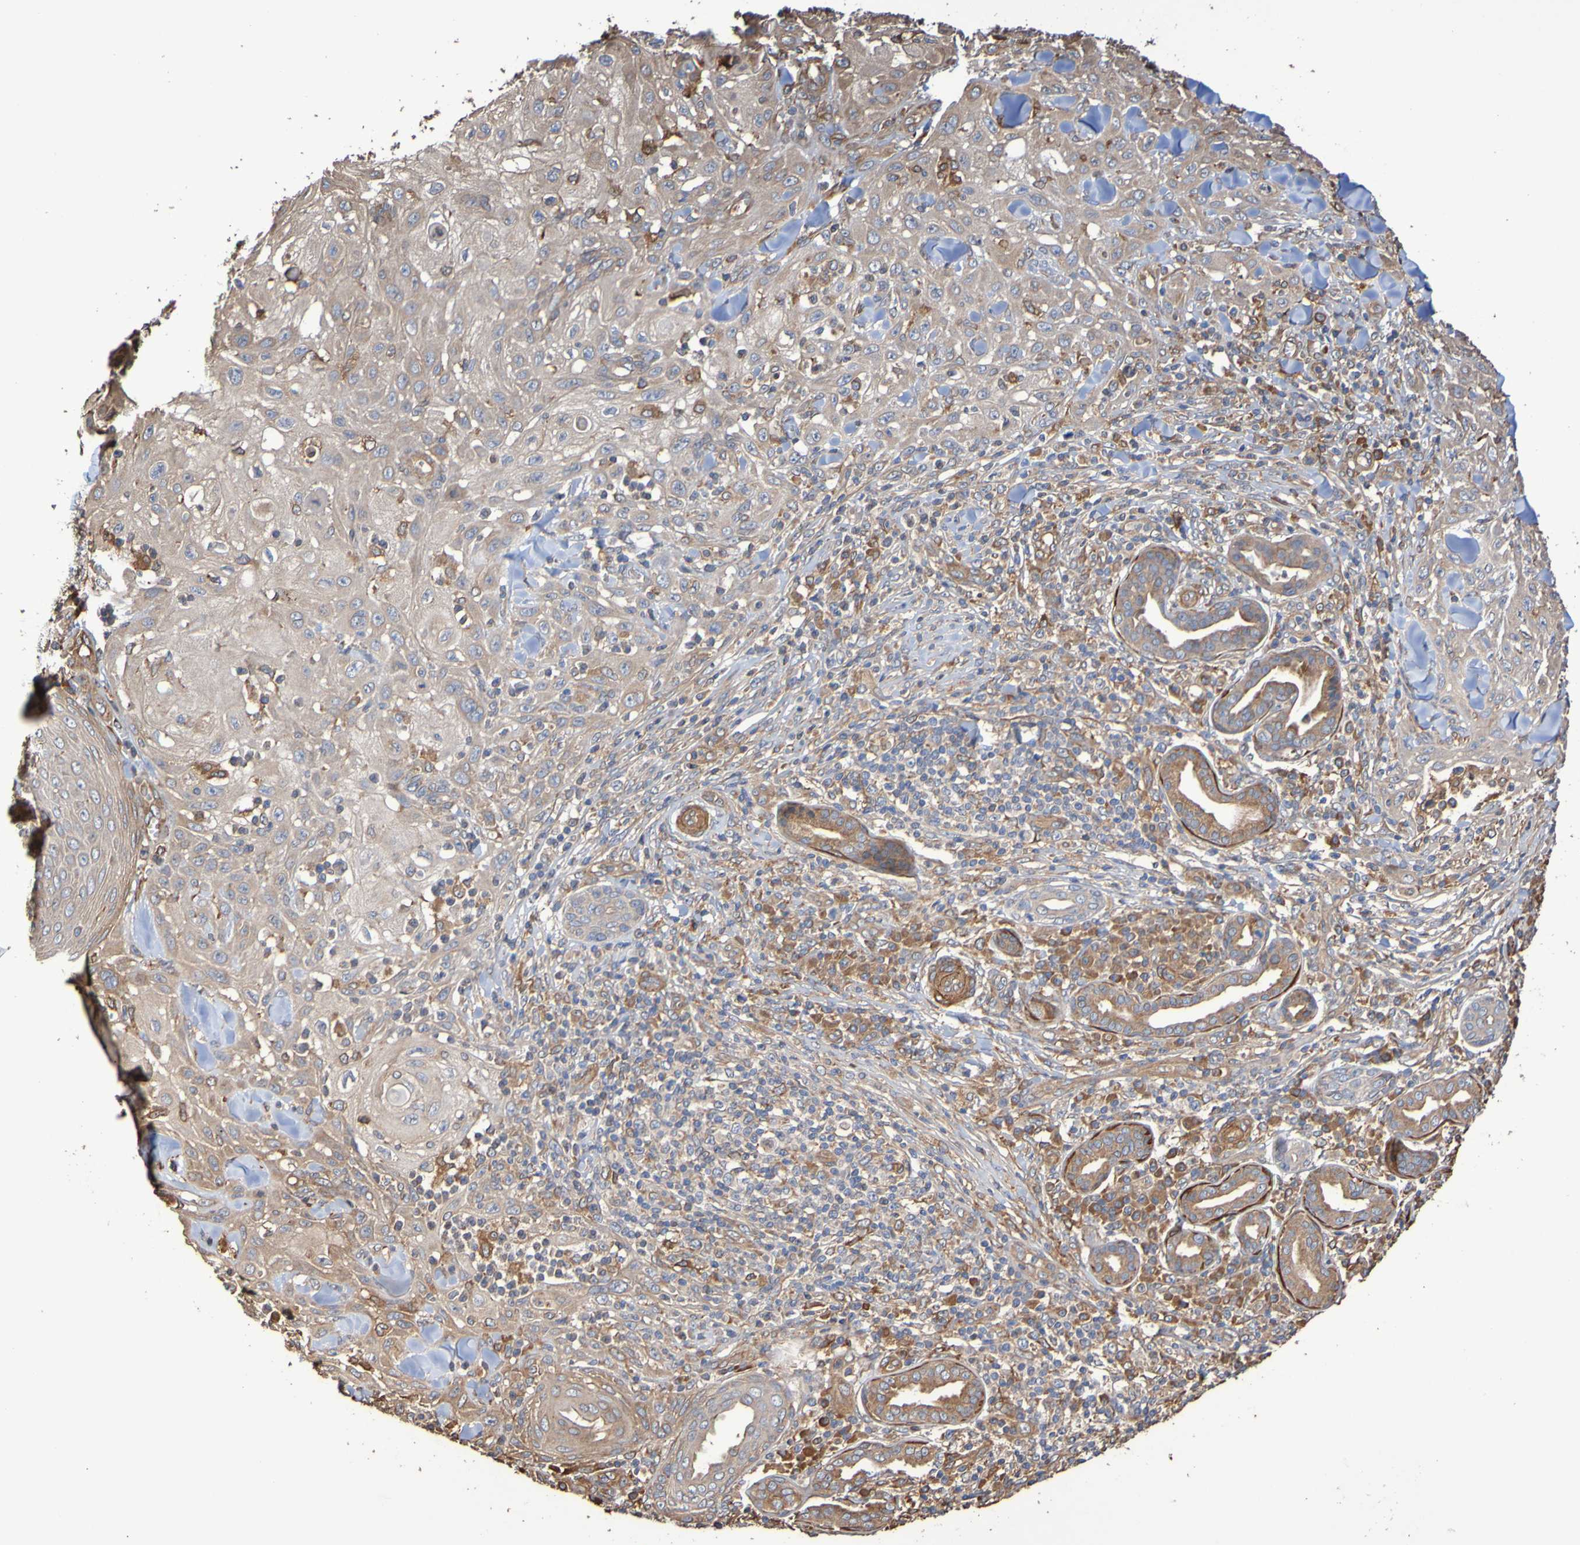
{"staining": {"intensity": "weak", "quantity": "25%-75%", "location": "cytoplasmic/membranous"}, "tissue": "skin cancer", "cell_type": "Tumor cells", "image_type": "cancer", "snomed": [{"axis": "morphology", "description": "Squamous cell carcinoma, NOS"}, {"axis": "topography", "description": "Skin"}], "caption": "Immunohistochemical staining of human skin cancer displays low levels of weak cytoplasmic/membranous protein expression in approximately 25%-75% of tumor cells.", "gene": "RAB11A", "patient": {"sex": "male", "age": 24}}